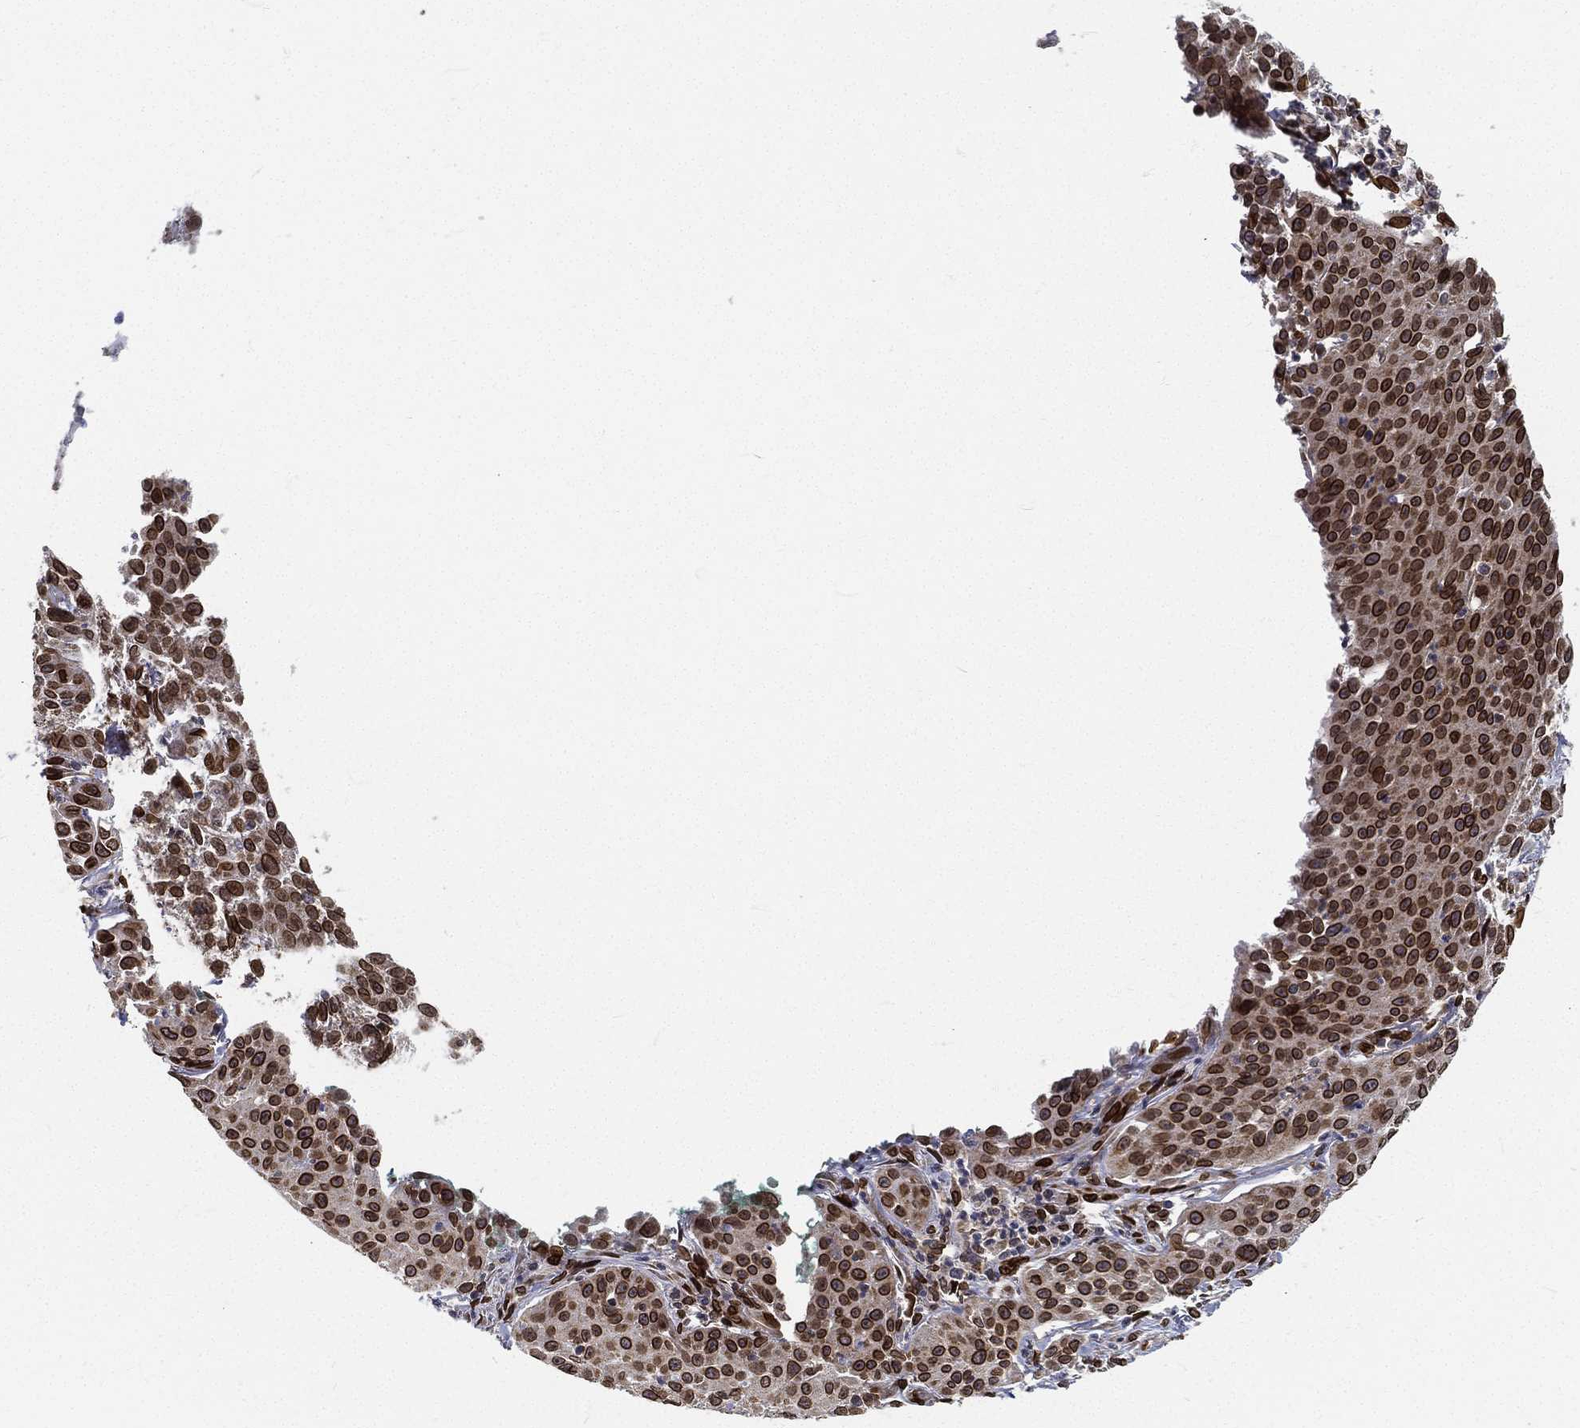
{"staining": {"intensity": "strong", "quantity": ">75%", "location": "cytoplasmic/membranous,nuclear"}, "tissue": "cervical cancer", "cell_type": "Tumor cells", "image_type": "cancer", "snomed": [{"axis": "morphology", "description": "Squamous cell carcinoma, NOS"}, {"axis": "topography", "description": "Cervix"}], "caption": "DAB (3,3'-diaminobenzidine) immunohistochemical staining of human cervical squamous cell carcinoma exhibits strong cytoplasmic/membranous and nuclear protein expression in approximately >75% of tumor cells. The staining is performed using DAB brown chromogen to label protein expression. The nuclei are counter-stained blue using hematoxylin.", "gene": "PALB2", "patient": {"sex": "female", "age": 26}}